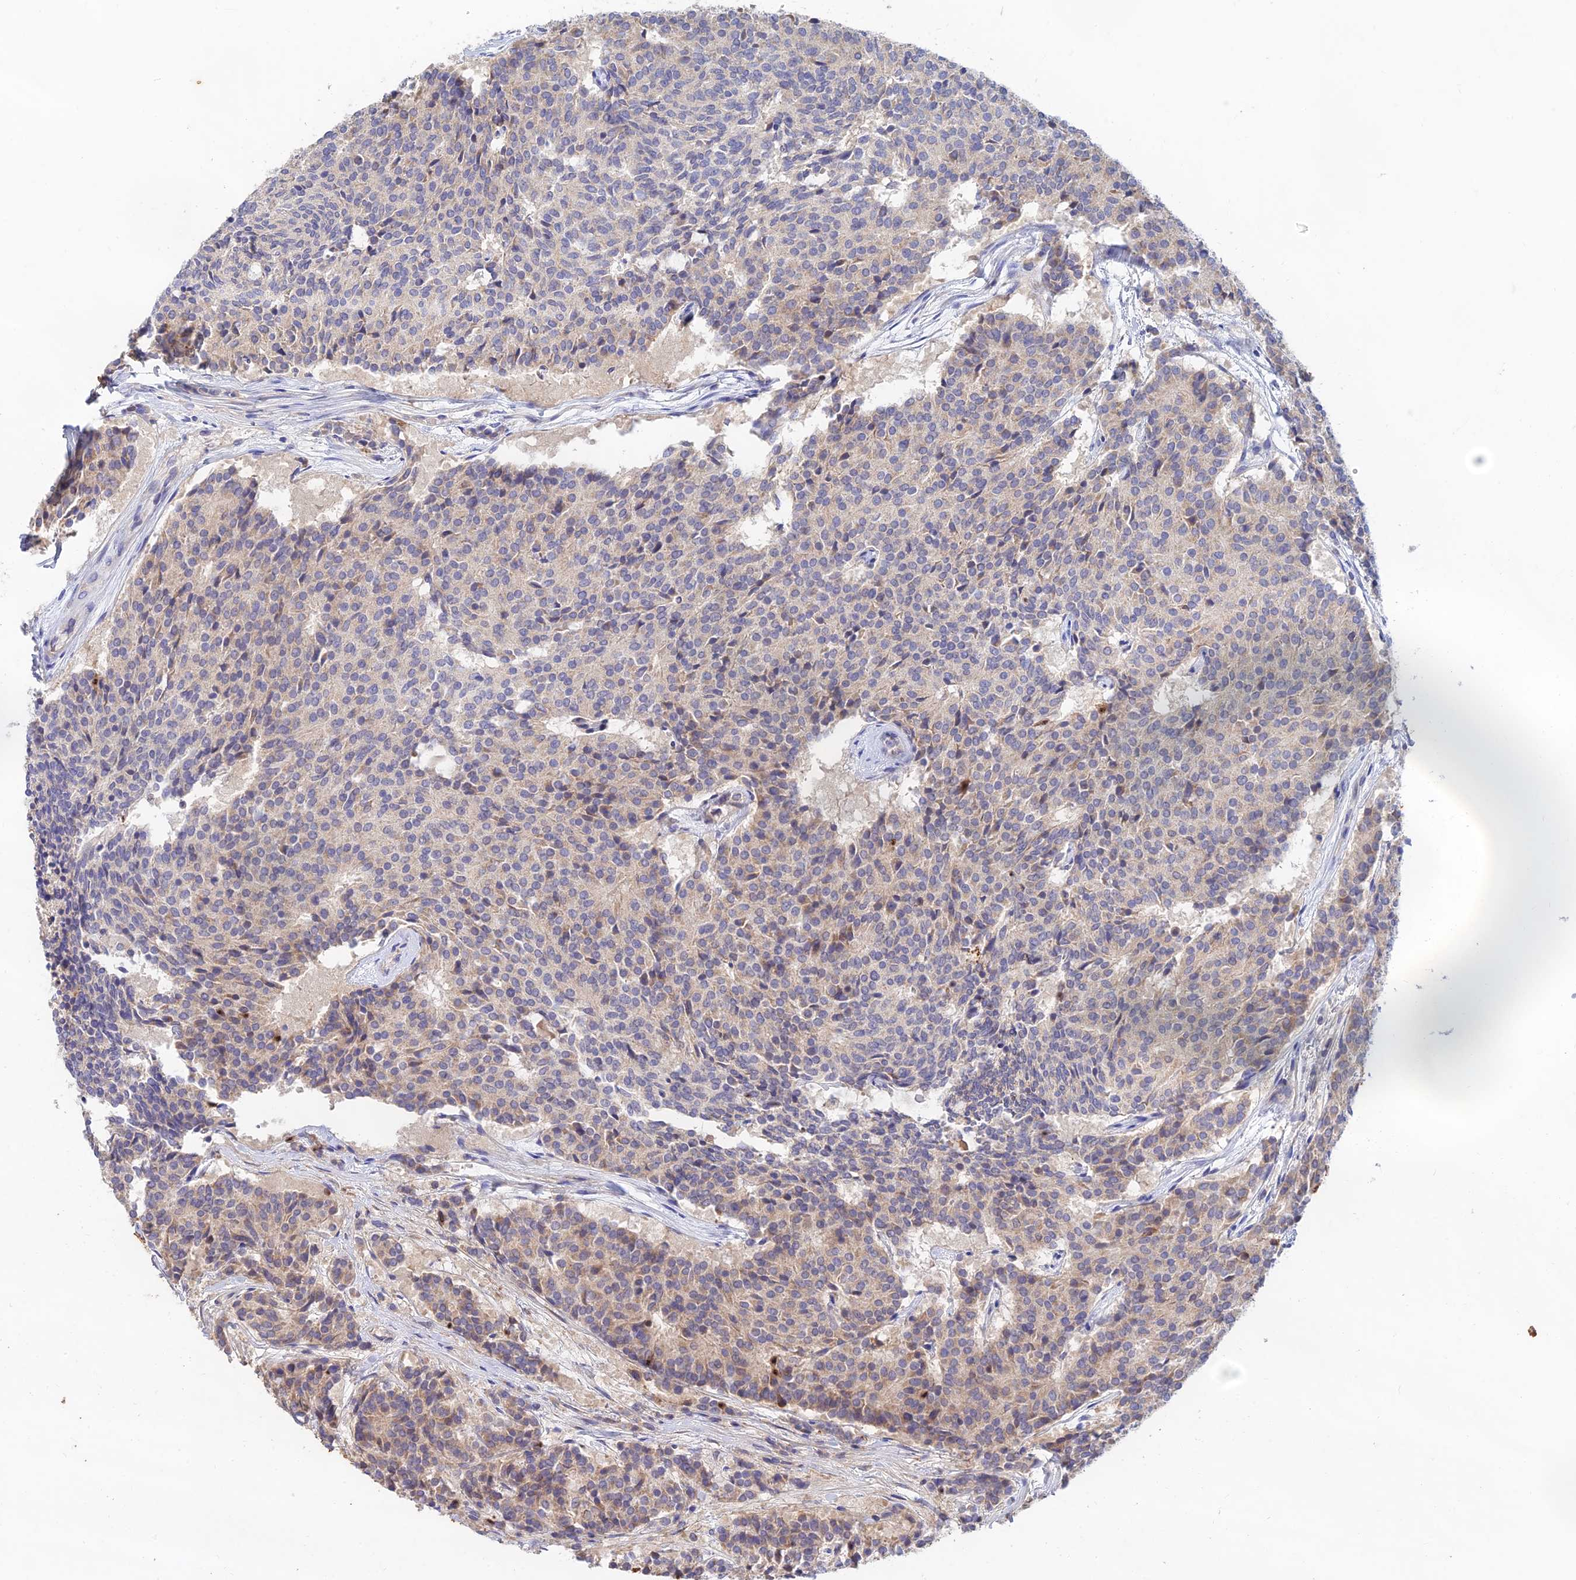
{"staining": {"intensity": "weak", "quantity": "25%-75%", "location": "cytoplasmic/membranous"}, "tissue": "carcinoid", "cell_type": "Tumor cells", "image_type": "cancer", "snomed": [{"axis": "morphology", "description": "Carcinoid, malignant, NOS"}, {"axis": "topography", "description": "Pancreas"}], "caption": "Protein staining reveals weak cytoplasmic/membranous staining in about 25%-75% of tumor cells in malignant carcinoid.", "gene": "ACSM5", "patient": {"sex": "female", "age": 54}}